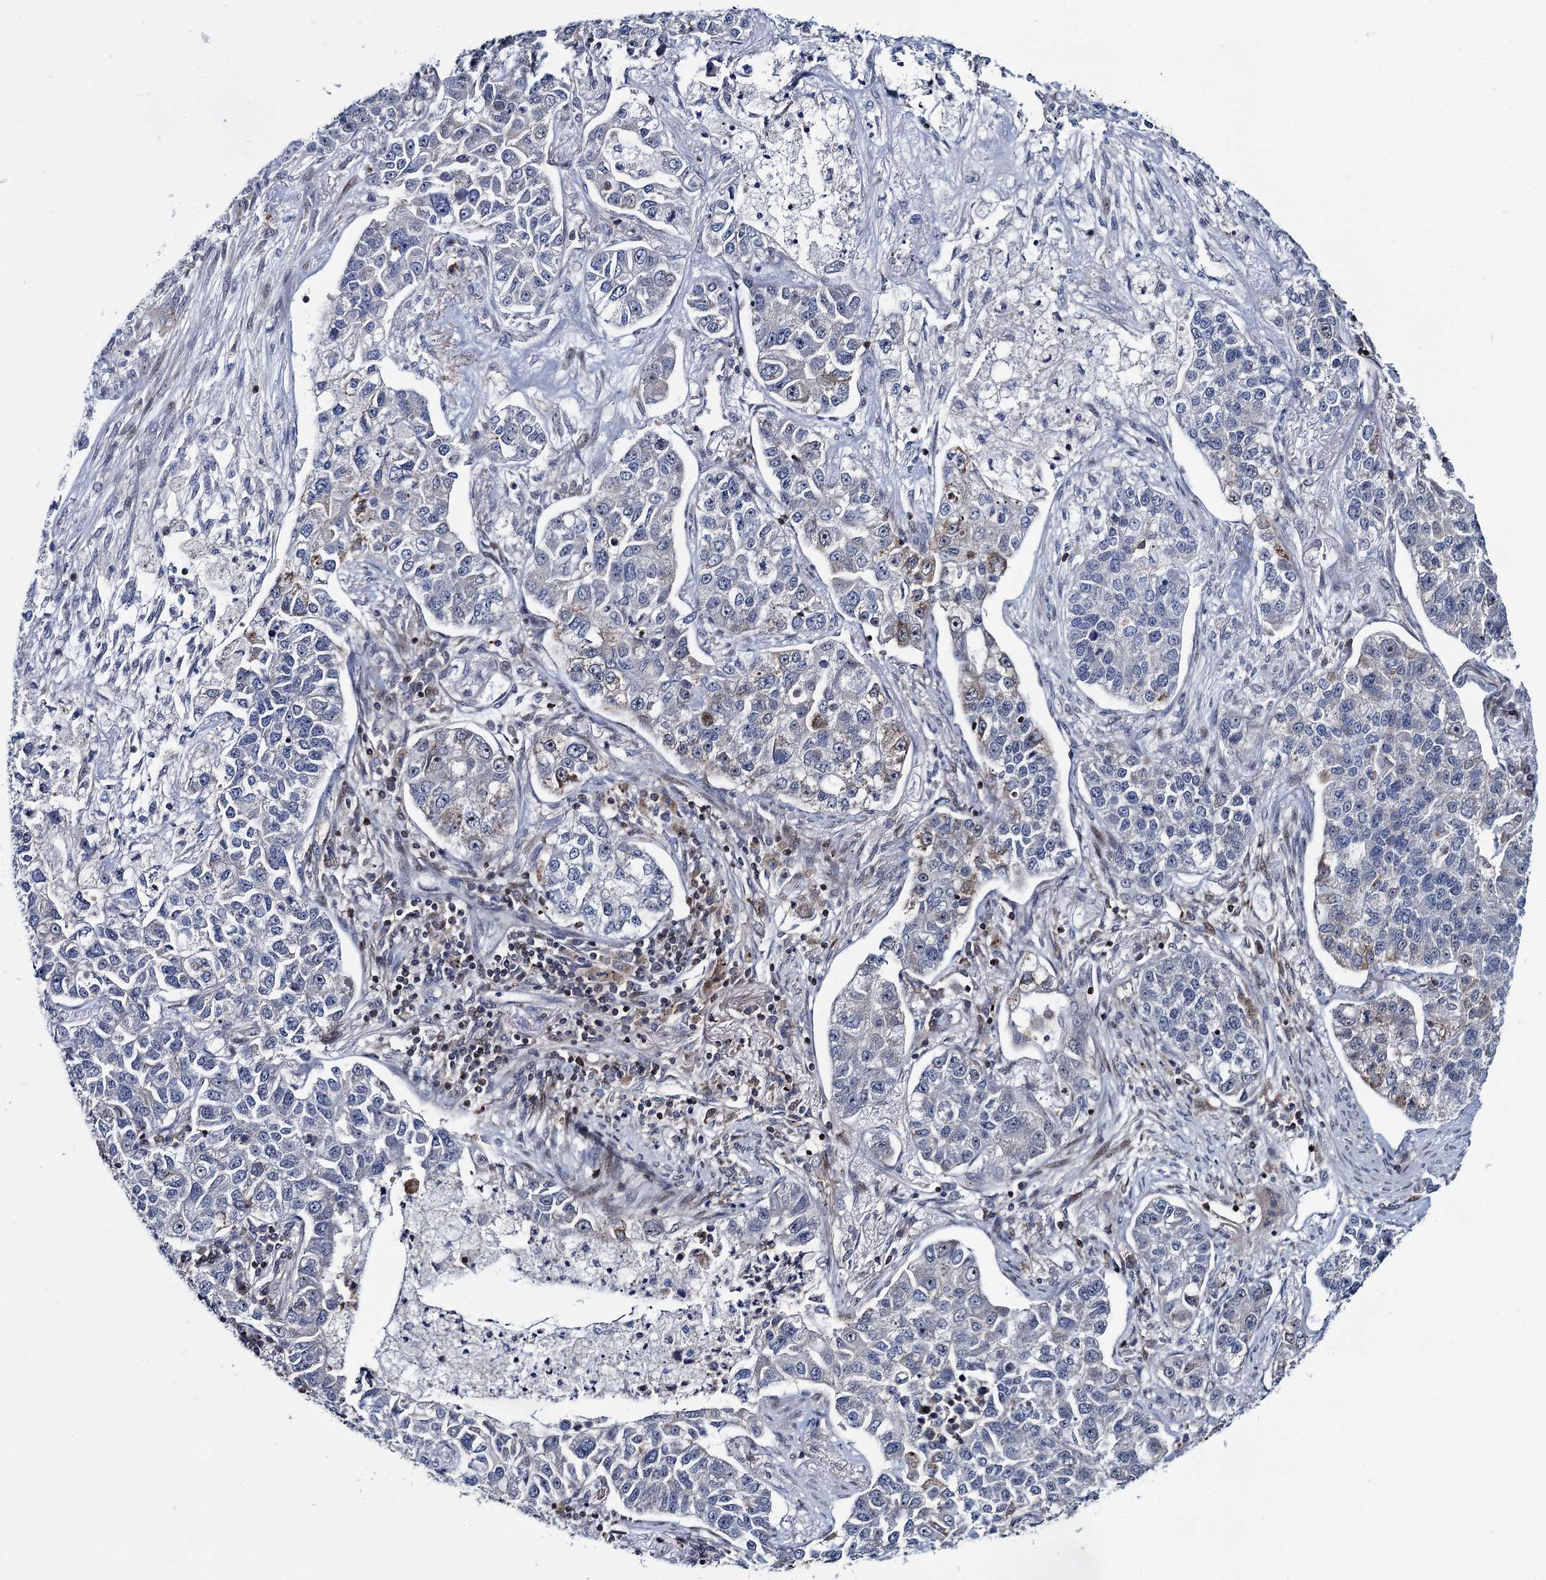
{"staining": {"intensity": "weak", "quantity": "<25%", "location": "cytoplasmic/membranous"}, "tissue": "lung cancer", "cell_type": "Tumor cells", "image_type": "cancer", "snomed": [{"axis": "morphology", "description": "Adenocarcinoma, NOS"}, {"axis": "topography", "description": "Lung"}], "caption": "Human adenocarcinoma (lung) stained for a protein using IHC exhibits no expression in tumor cells.", "gene": "CCDC102A", "patient": {"sex": "male", "age": 49}}